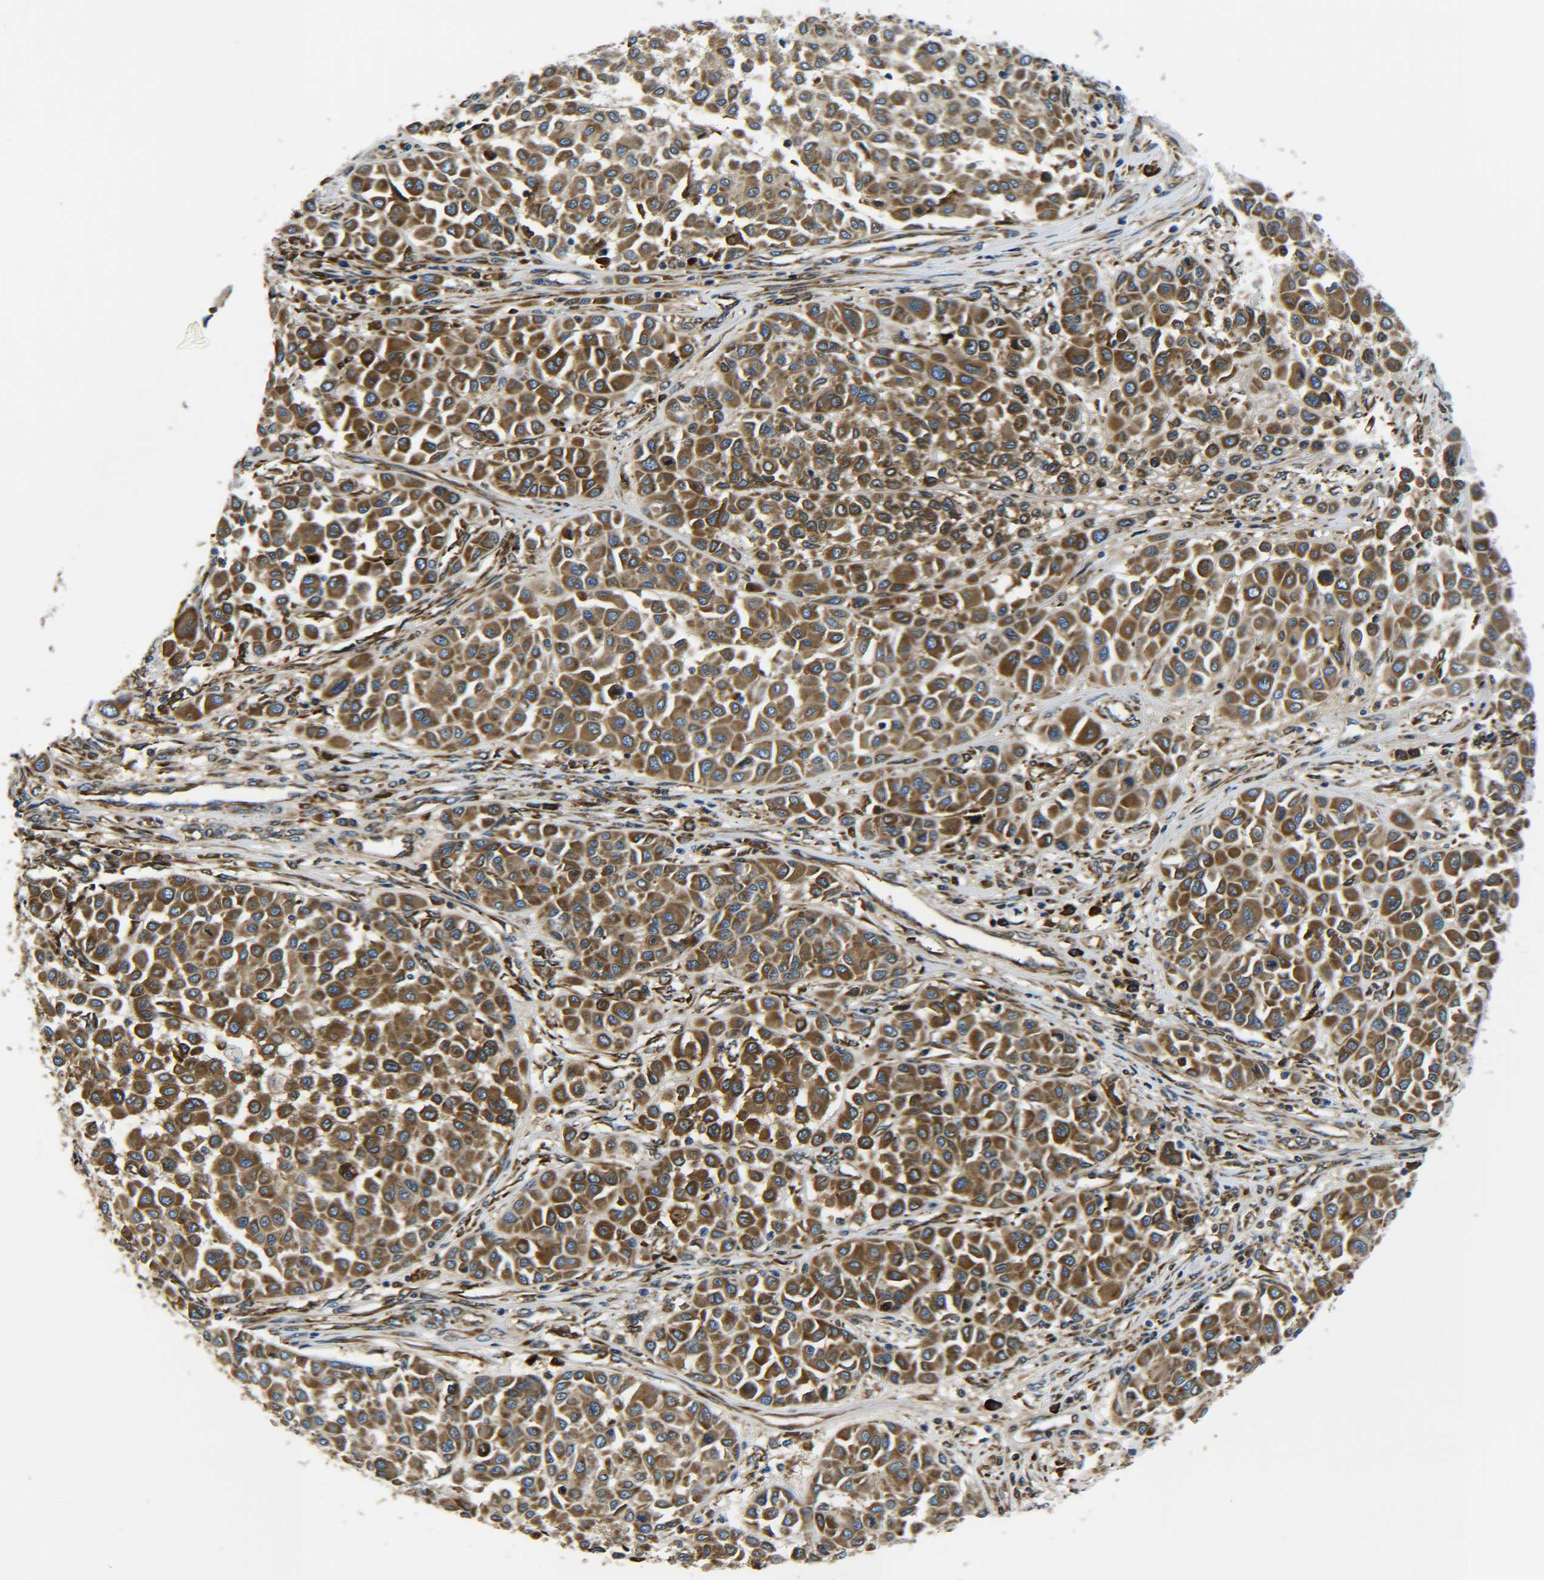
{"staining": {"intensity": "strong", "quantity": ">75%", "location": "cytoplasmic/membranous"}, "tissue": "melanoma", "cell_type": "Tumor cells", "image_type": "cancer", "snomed": [{"axis": "morphology", "description": "Malignant melanoma, Metastatic site"}, {"axis": "topography", "description": "Soft tissue"}], "caption": "Tumor cells display strong cytoplasmic/membranous expression in about >75% of cells in malignant melanoma (metastatic site).", "gene": "PREB", "patient": {"sex": "male", "age": 41}}